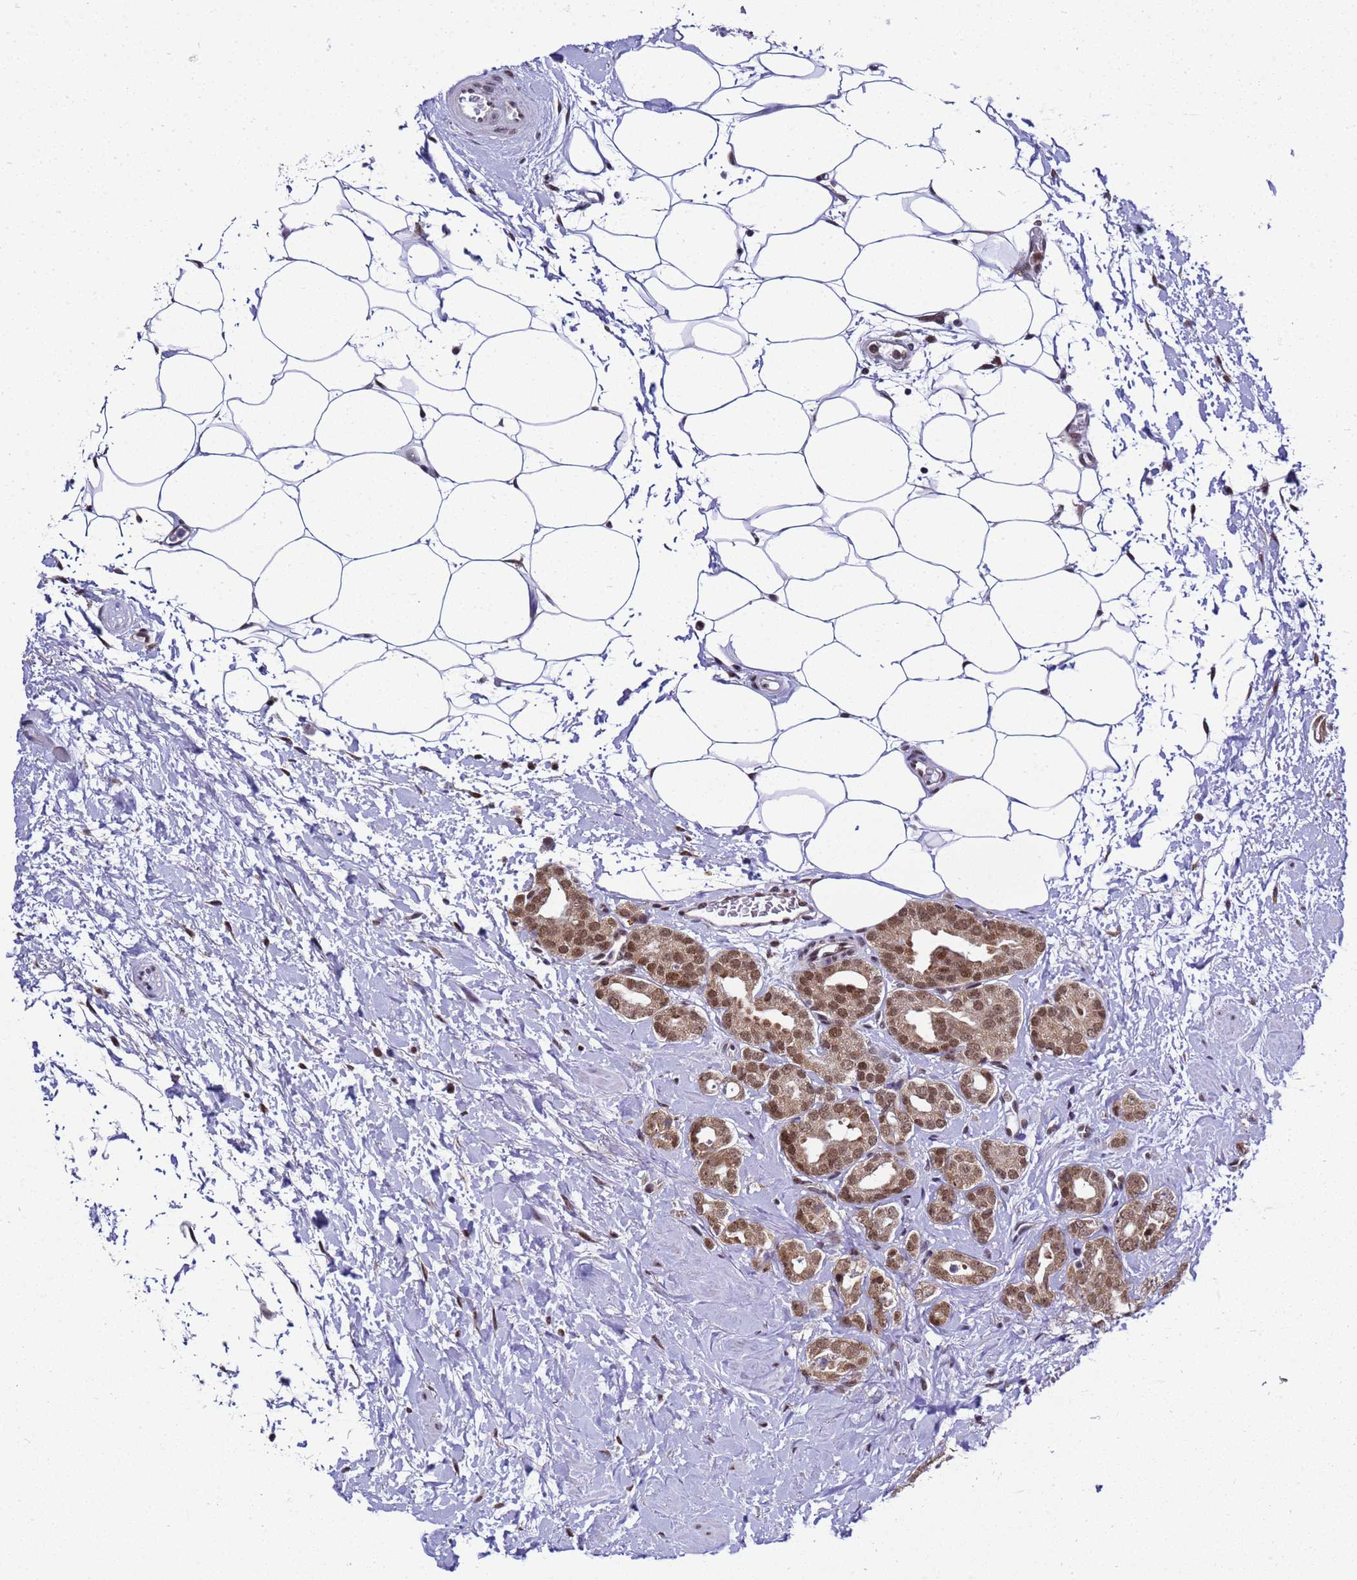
{"staining": {"intensity": "moderate", "quantity": "<25%", "location": "cytoplasmic/membranous,nuclear"}, "tissue": "prostate cancer", "cell_type": "Tumor cells", "image_type": "cancer", "snomed": [{"axis": "morphology", "description": "Adenocarcinoma, High grade"}, {"axis": "topography", "description": "Prostate"}], "caption": "A brown stain labels moderate cytoplasmic/membranous and nuclear staining of a protein in high-grade adenocarcinoma (prostate) tumor cells.", "gene": "SMN1", "patient": {"sex": "male", "age": 63}}